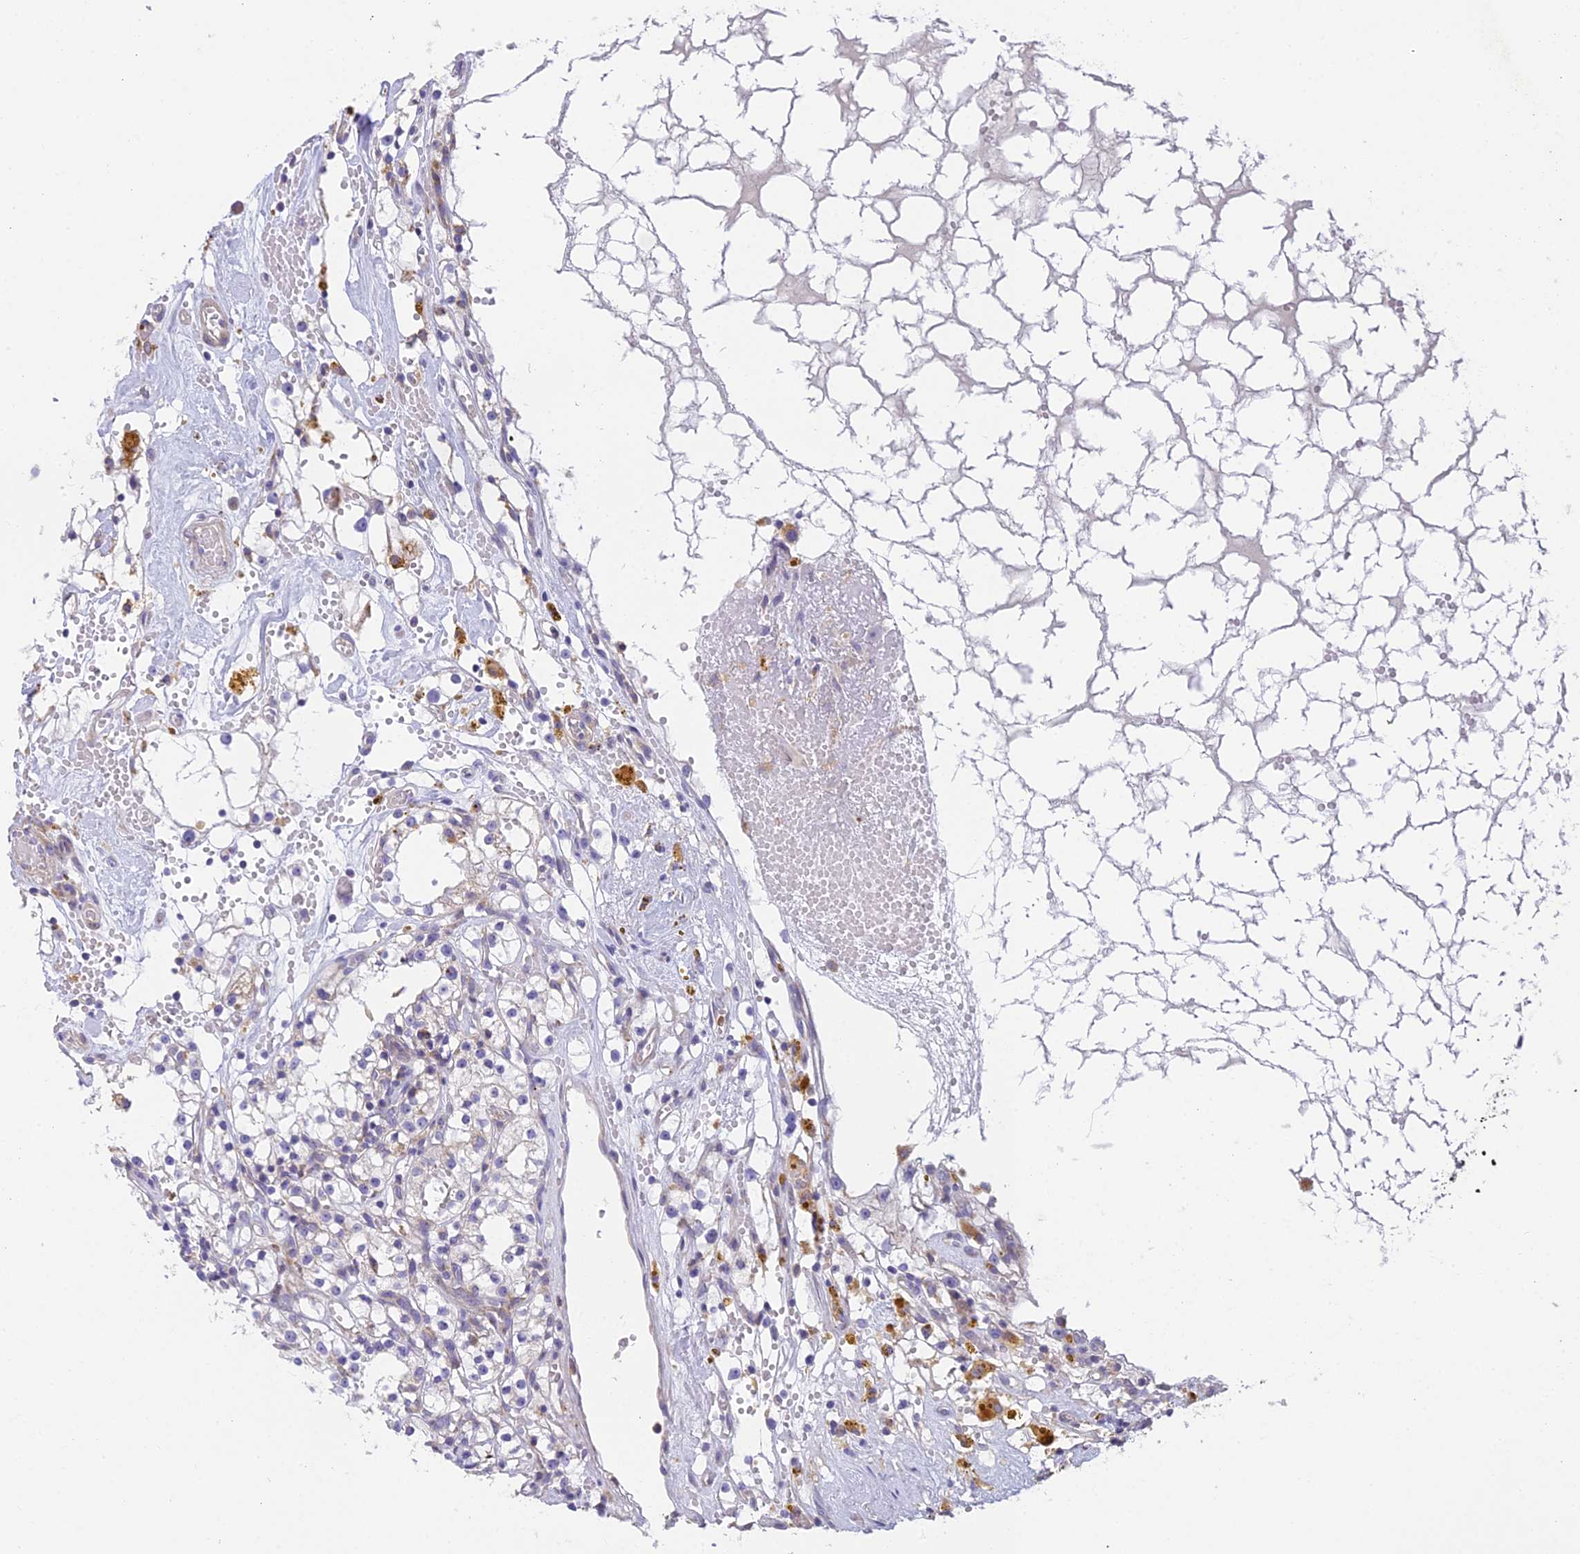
{"staining": {"intensity": "negative", "quantity": "none", "location": "none"}, "tissue": "renal cancer", "cell_type": "Tumor cells", "image_type": "cancer", "snomed": [{"axis": "morphology", "description": "Adenocarcinoma, NOS"}, {"axis": "topography", "description": "Kidney"}], "caption": "Tumor cells are negative for protein expression in human renal adenocarcinoma. (DAB (3,3'-diaminobenzidine) immunohistochemistry (IHC) visualized using brightfield microscopy, high magnification).", "gene": "CLCN7", "patient": {"sex": "male", "age": 56}}